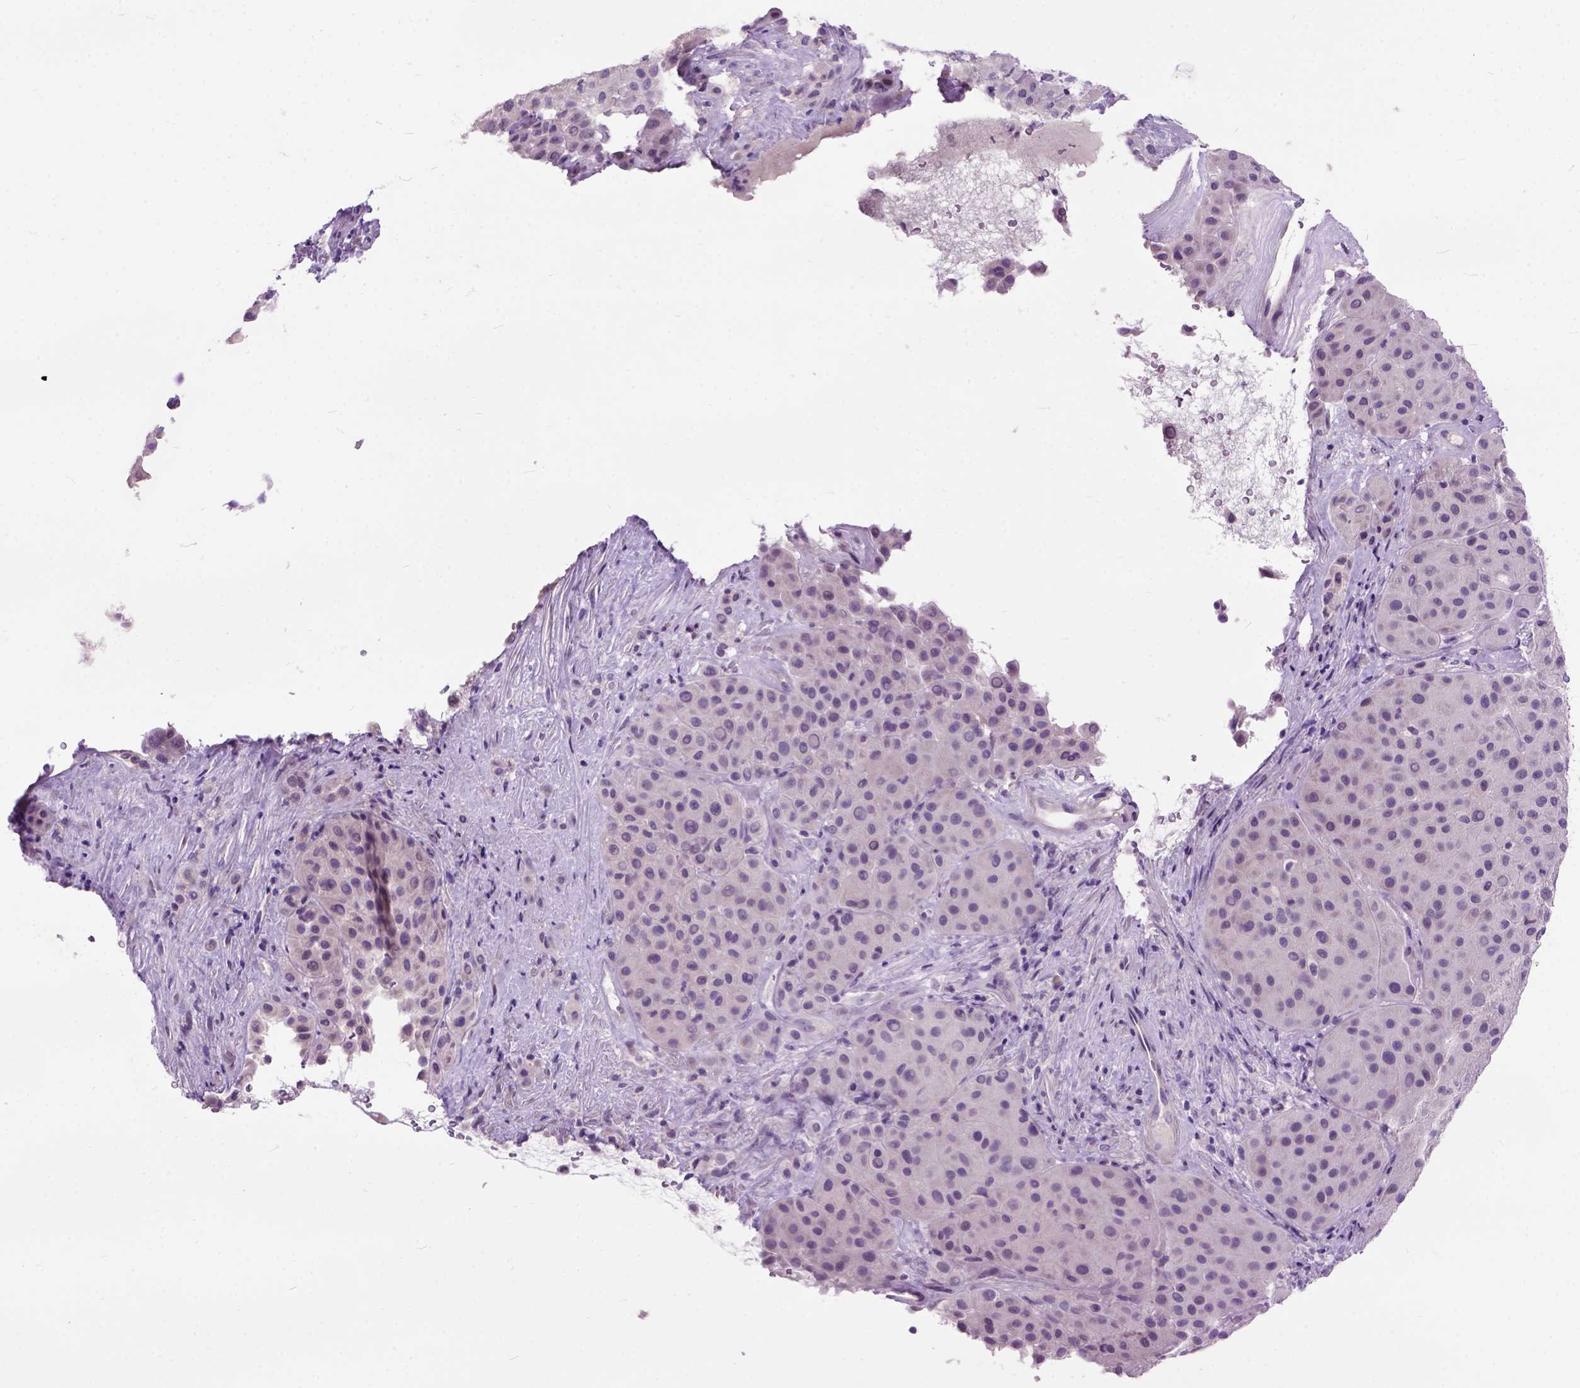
{"staining": {"intensity": "negative", "quantity": "none", "location": "none"}, "tissue": "melanoma", "cell_type": "Tumor cells", "image_type": "cancer", "snomed": [{"axis": "morphology", "description": "Malignant melanoma, Metastatic site"}, {"axis": "topography", "description": "Smooth muscle"}], "caption": "DAB (3,3'-diaminobenzidine) immunohistochemical staining of malignant melanoma (metastatic site) demonstrates no significant staining in tumor cells.", "gene": "MAPT", "patient": {"sex": "male", "age": 41}}